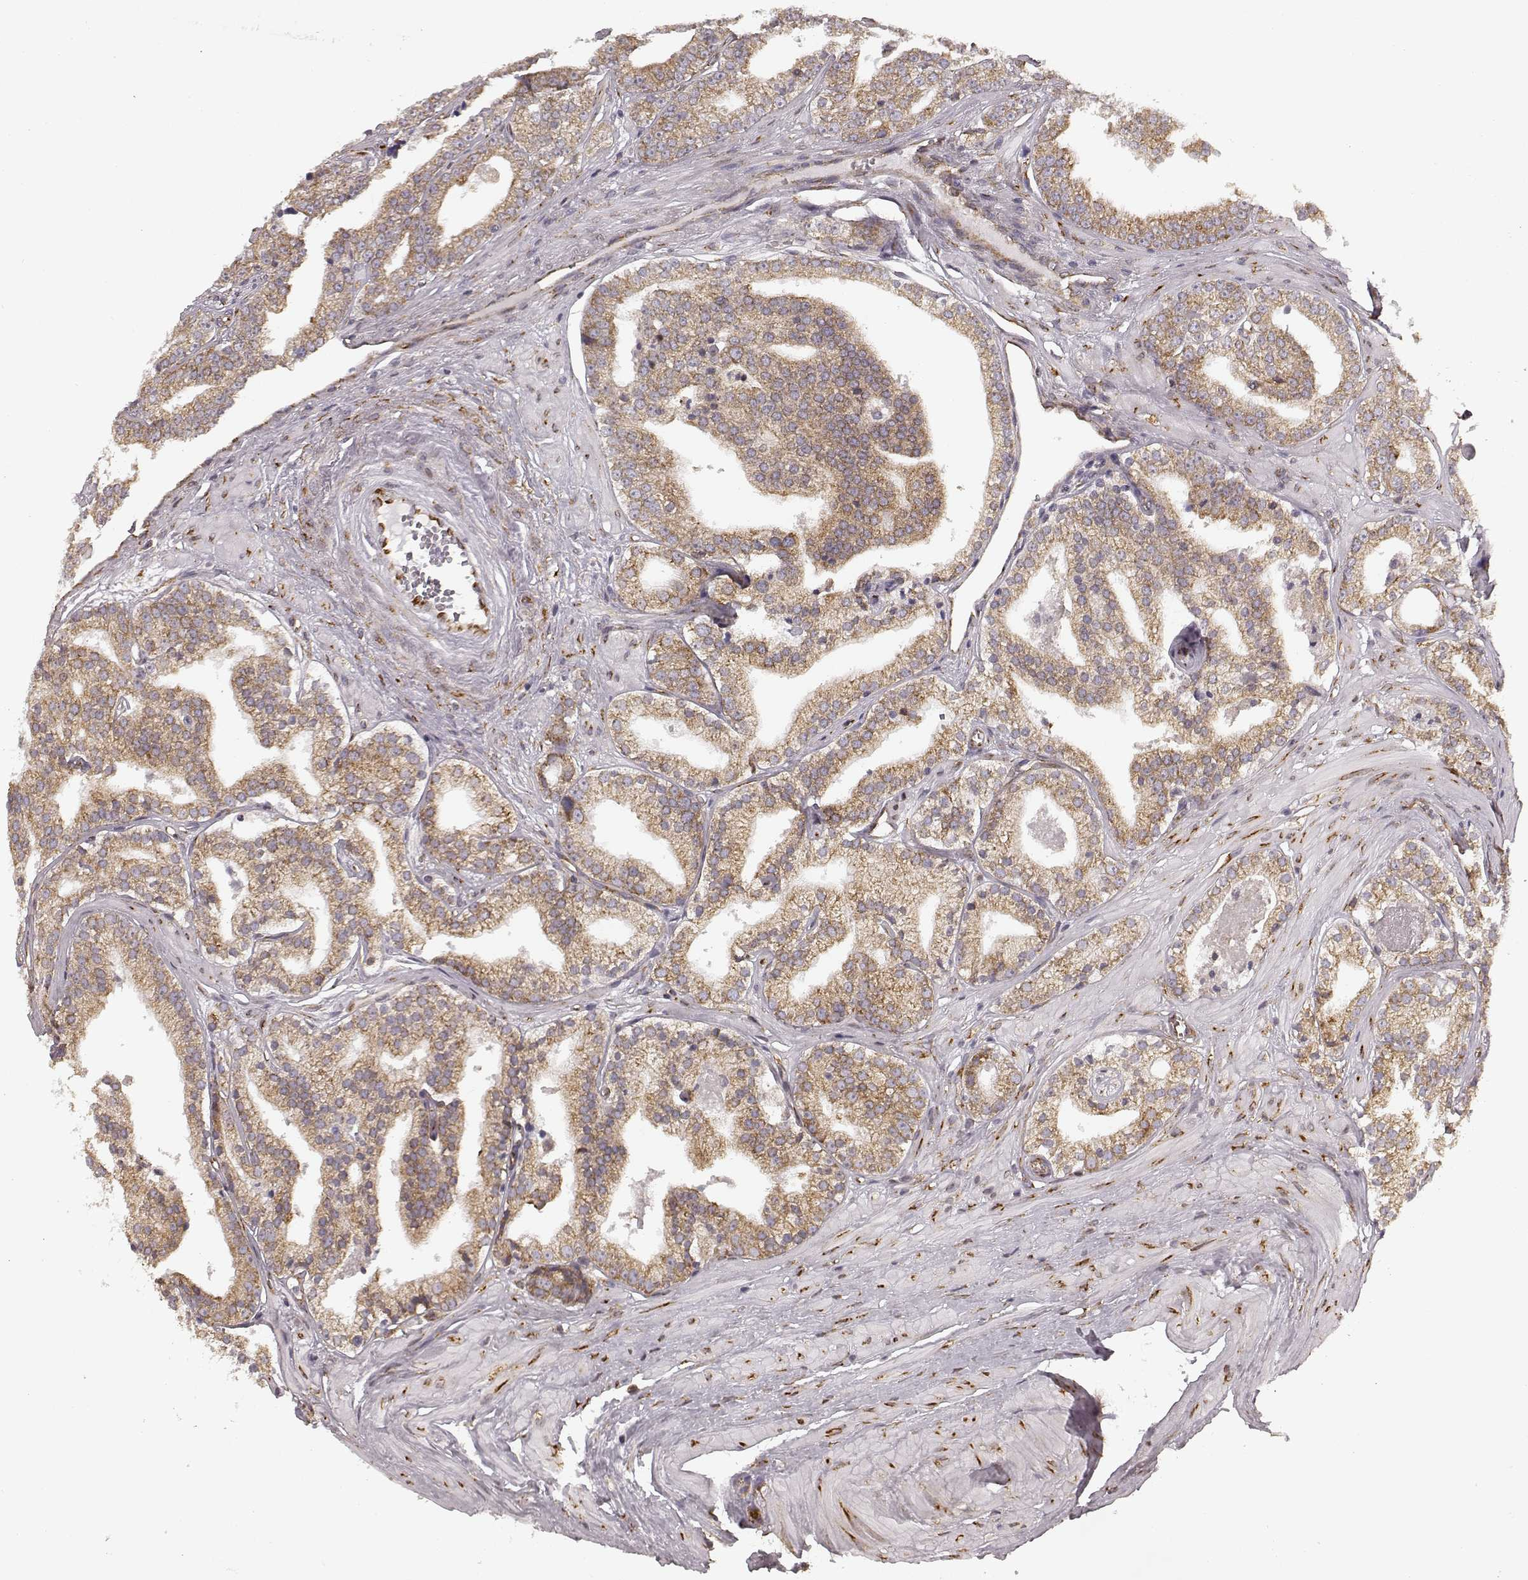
{"staining": {"intensity": "weak", "quantity": ">75%", "location": "cytoplasmic/membranous"}, "tissue": "prostate cancer", "cell_type": "Tumor cells", "image_type": "cancer", "snomed": [{"axis": "morphology", "description": "Adenocarcinoma, Low grade"}, {"axis": "topography", "description": "Prostate"}], "caption": "The photomicrograph shows a brown stain indicating the presence of a protein in the cytoplasmic/membranous of tumor cells in prostate low-grade adenocarcinoma. (brown staining indicates protein expression, while blue staining denotes nuclei).", "gene": "TMEM14A", "patient": {"sex": "male", "age": 60}}